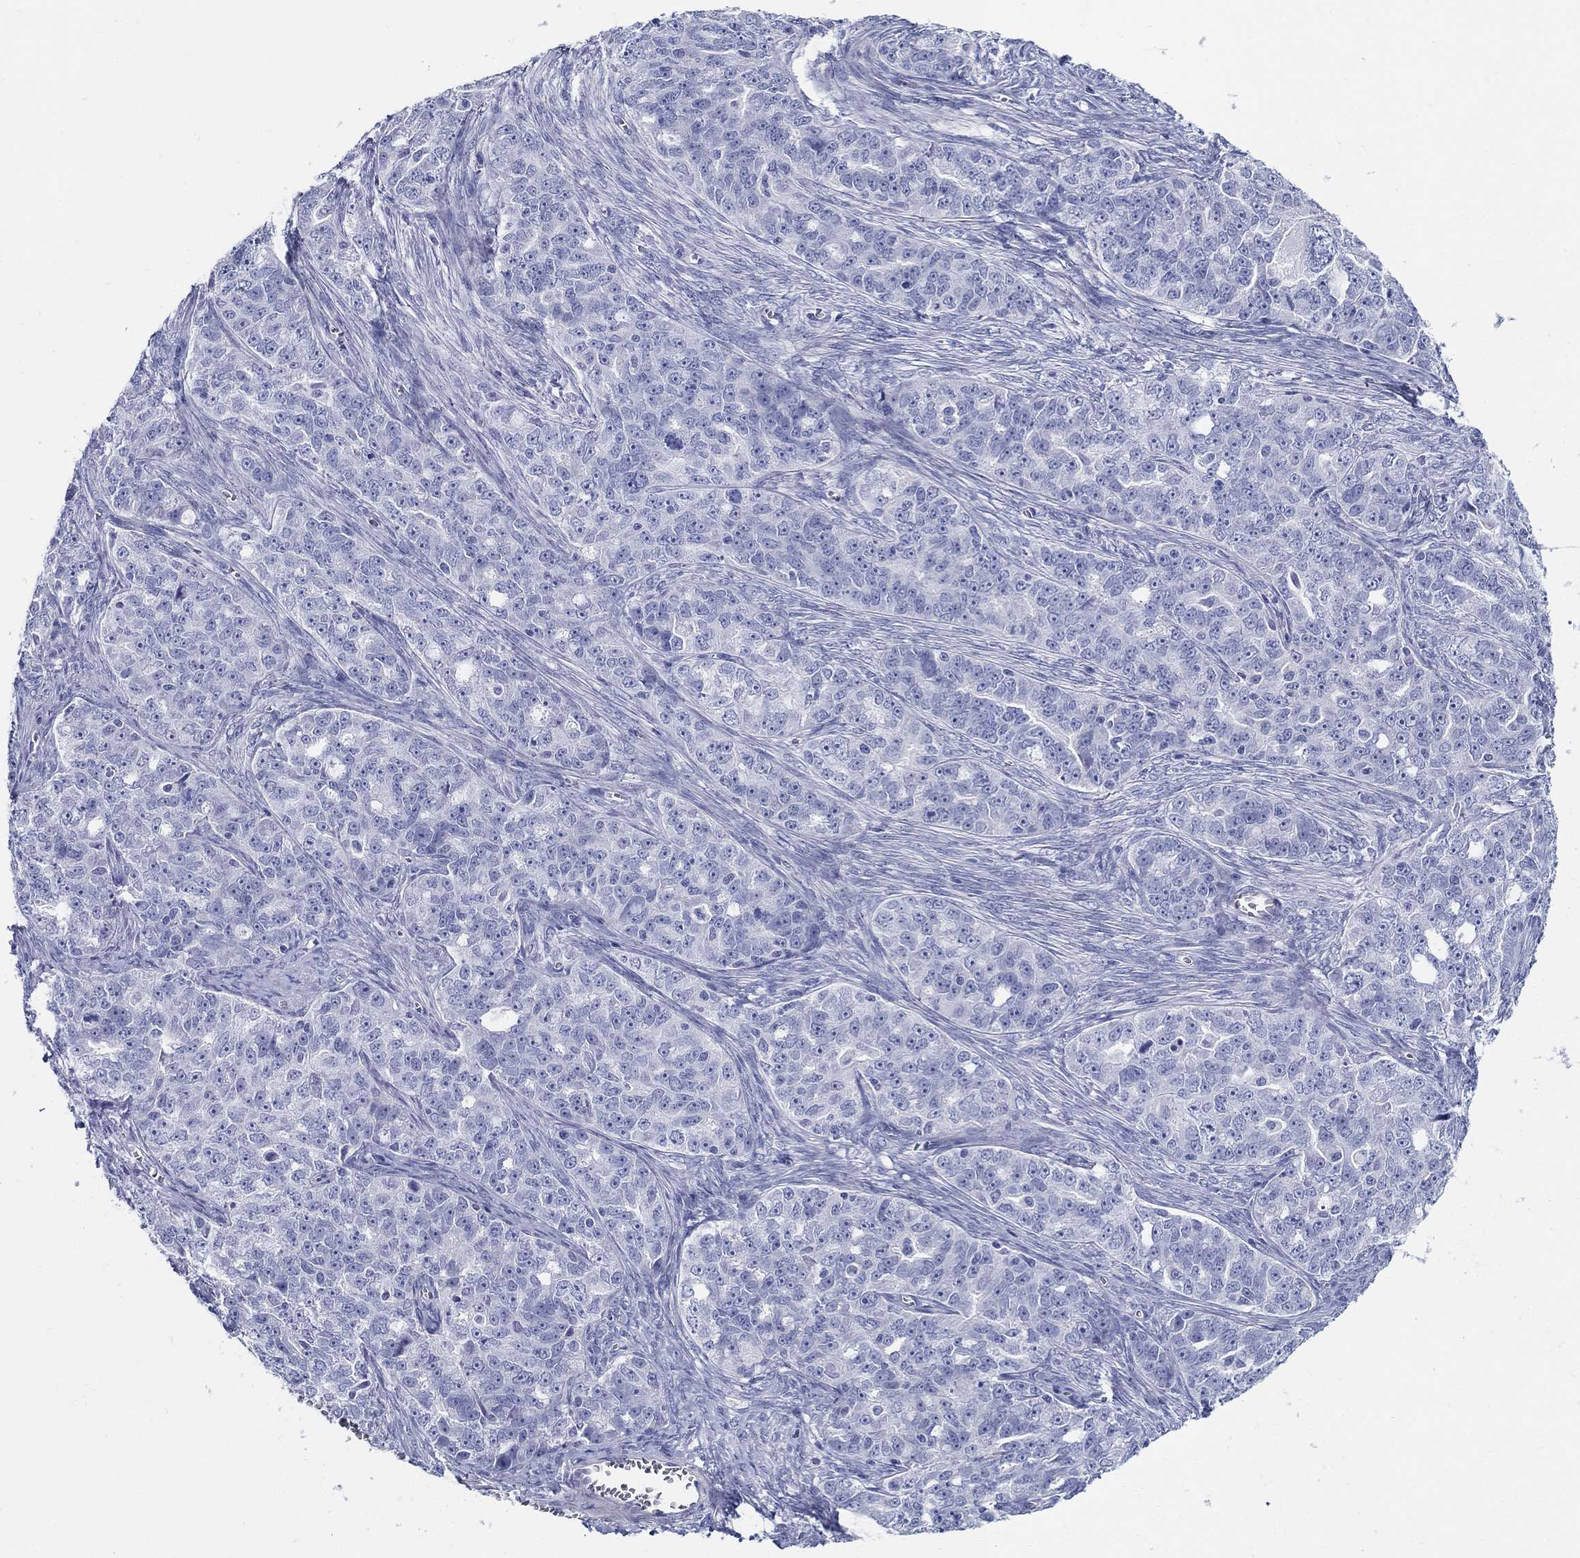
{"staining": {"intensity": "negative", "quantity": "none", "location": "none"}, "tissue": "ovarian cancer", "cell_type": "Tumor cells", "image_type": "cancer", "snomed": [{"axis": "morphology", "description": "Cystadenocarcinoma, serous, NOS"}, {"axis": "topography", "description": "Ovary"}], "caption": "The histopathology image exhibits no staining of tumor cells in ovarian cancer (serous cystadenocarcinoma).", "gene": "CRYGS", "patient": {"sex": "female", "age": 51}}